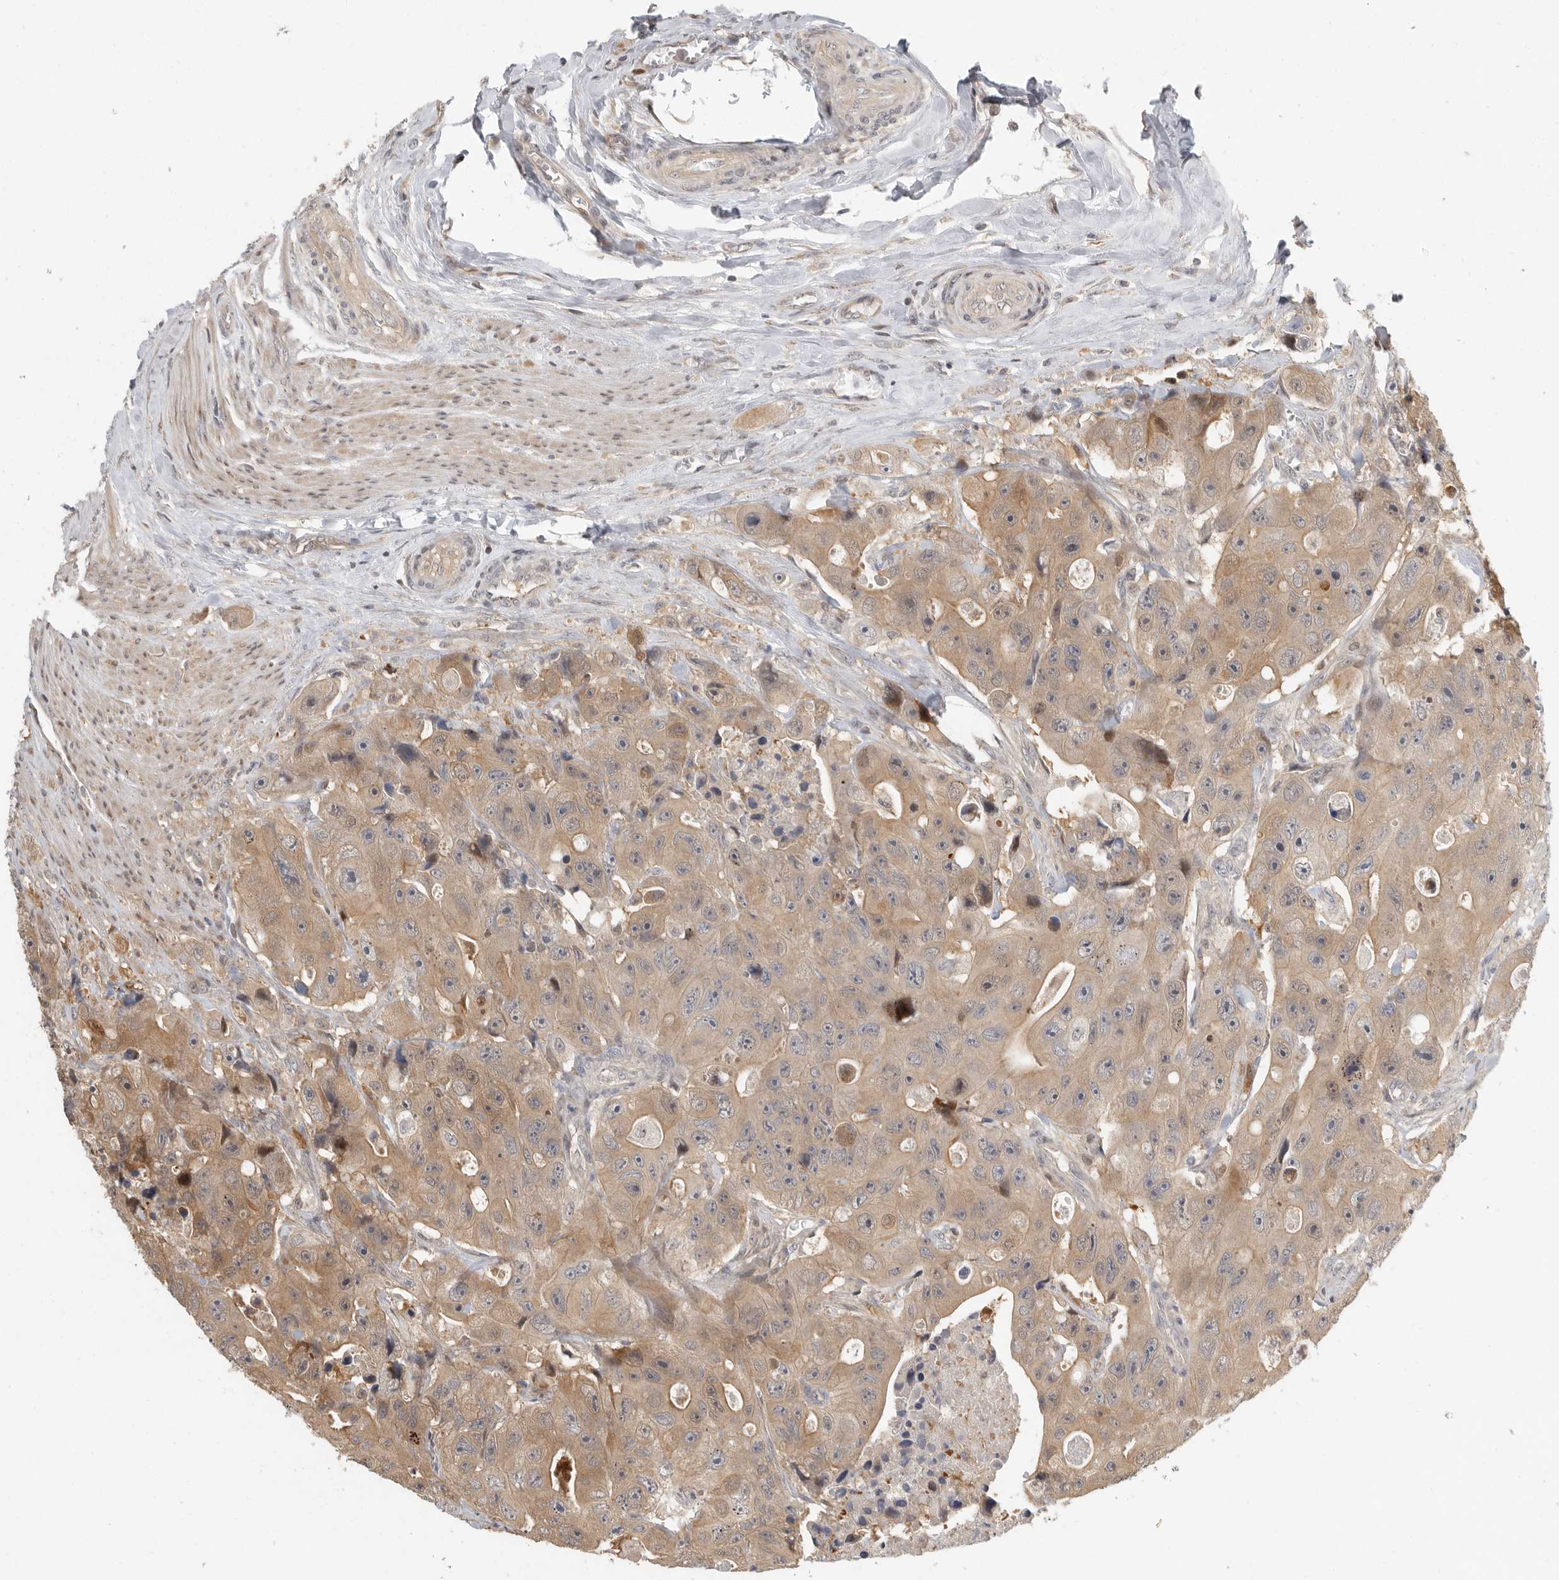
{"staining": {"intensity": "moderate", "quantity": ">75%", "location": "cytoplasmic/membranous"}, "tissue": "colorectal cancer", "cell_type": "Tumor cells", "image_type": "cancer", "snomed": [{"axis": "morphology", "description": "Adenocarcinoma, NOS"}, {"axis": "topography", "description": "Colon"}], "caption": "Protein expression analysis of colorectal cancer (adenocarcinoma) exhibits moderate cytoplasmic/membranous expression in about >75% of tumor cells. (Brightfield microscopy of DAB IHC at high magnification).", "gene": "SWT1", "patient": {"sex": "female", "age": 46}}